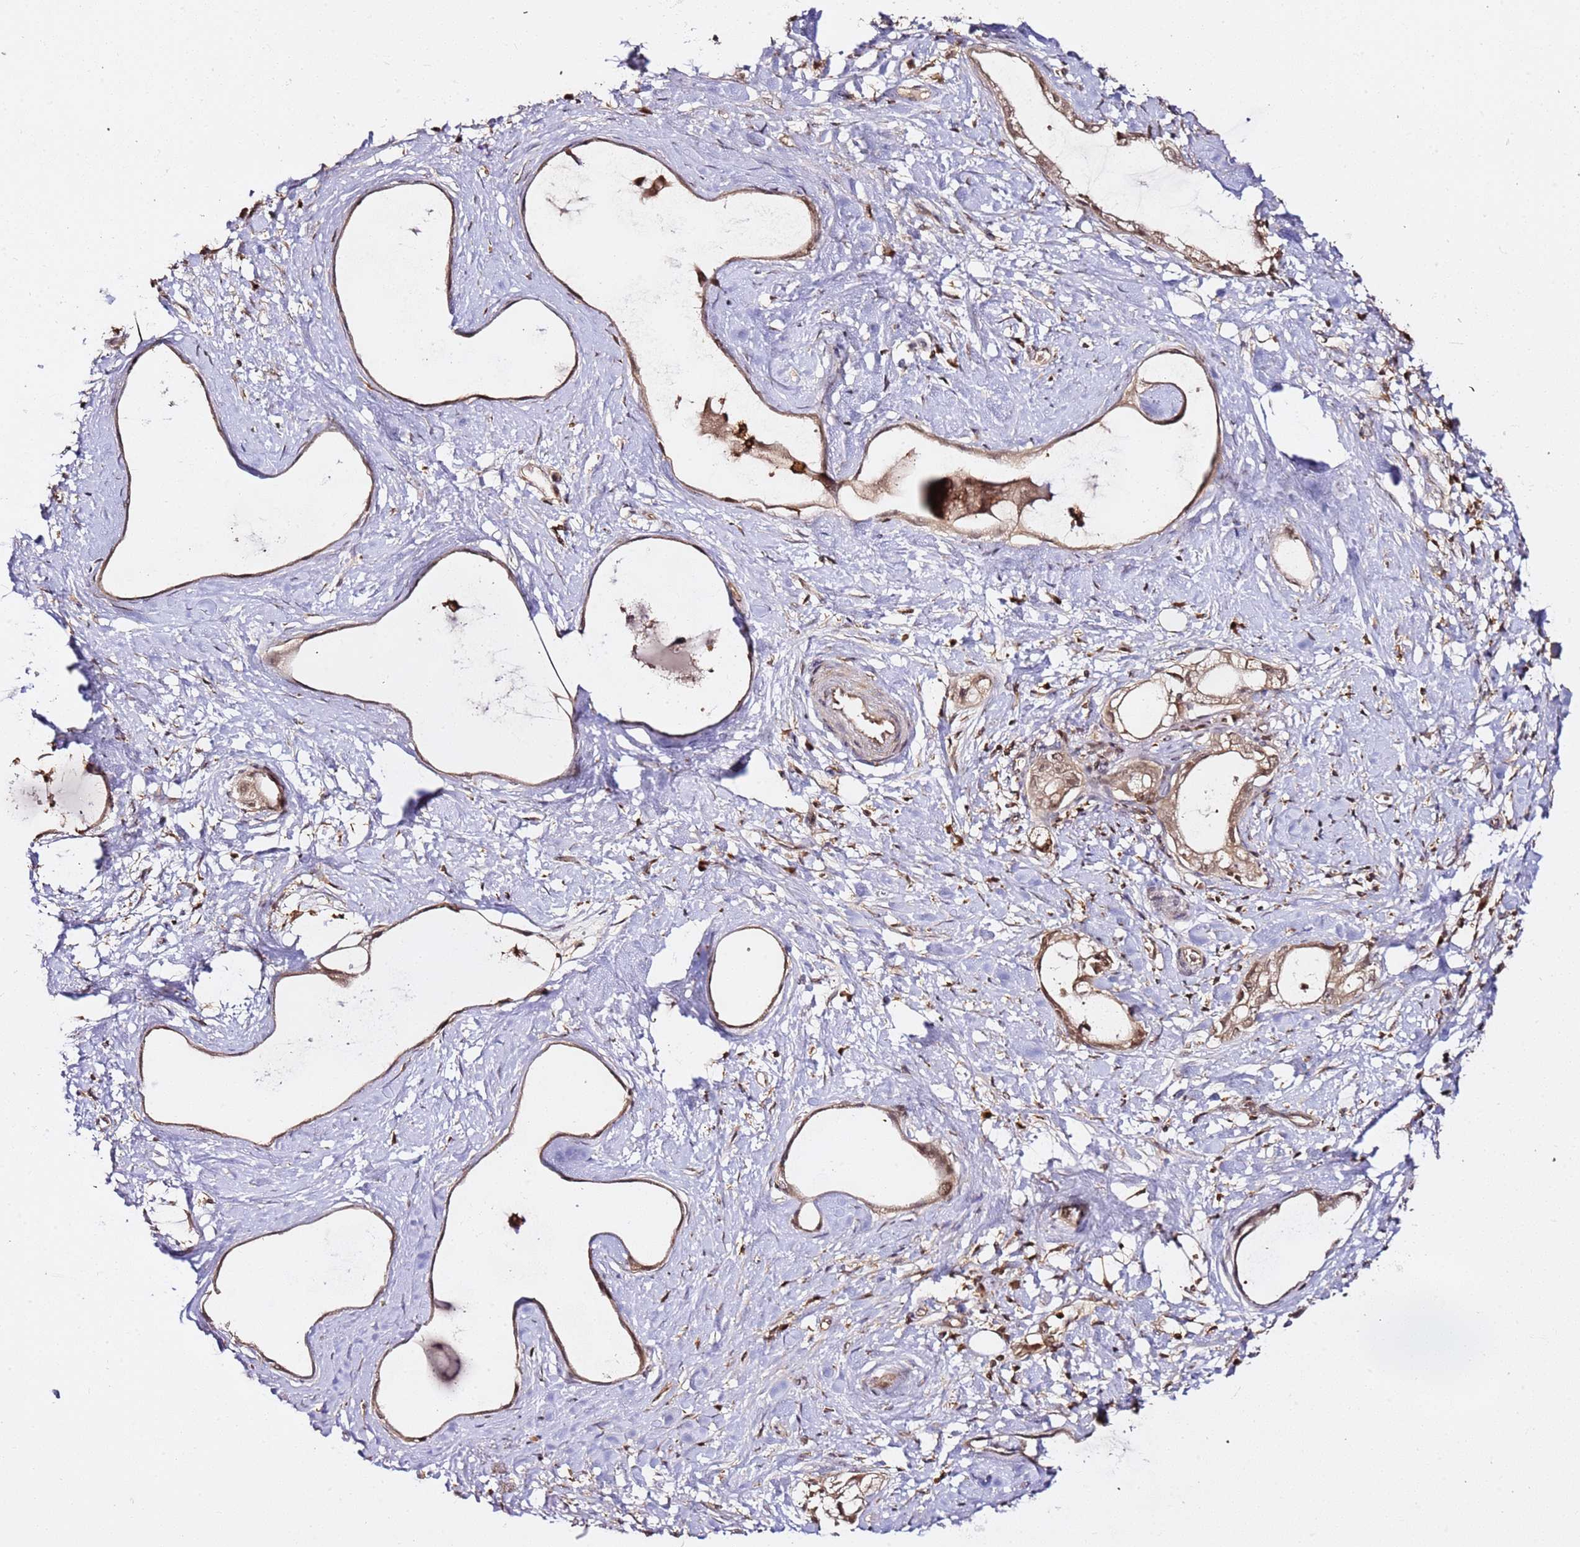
{"staining": {"intensity": "moderate", "quantity": ">75%", "location": "cytoplasmic/membranous,nuclear"}, "tissue": "stomach cancer", "cell_type": "Tumor cells", "image_type": "cancer", "snomed": [{"axis": "morphology", "description": "Adenocarcinoma, NOS"}, {"axis": "topography", "description": "Stomach"}], "caption": "Protein analysis of stomach cancer (adenocarcinoma) tissue exhibits moderate cytoplasmic/membranous and nuclear expression in approximately >75% of tumor cells.", "gene": "OR5V1", "patient": {"sex": "male", "age": 55}}